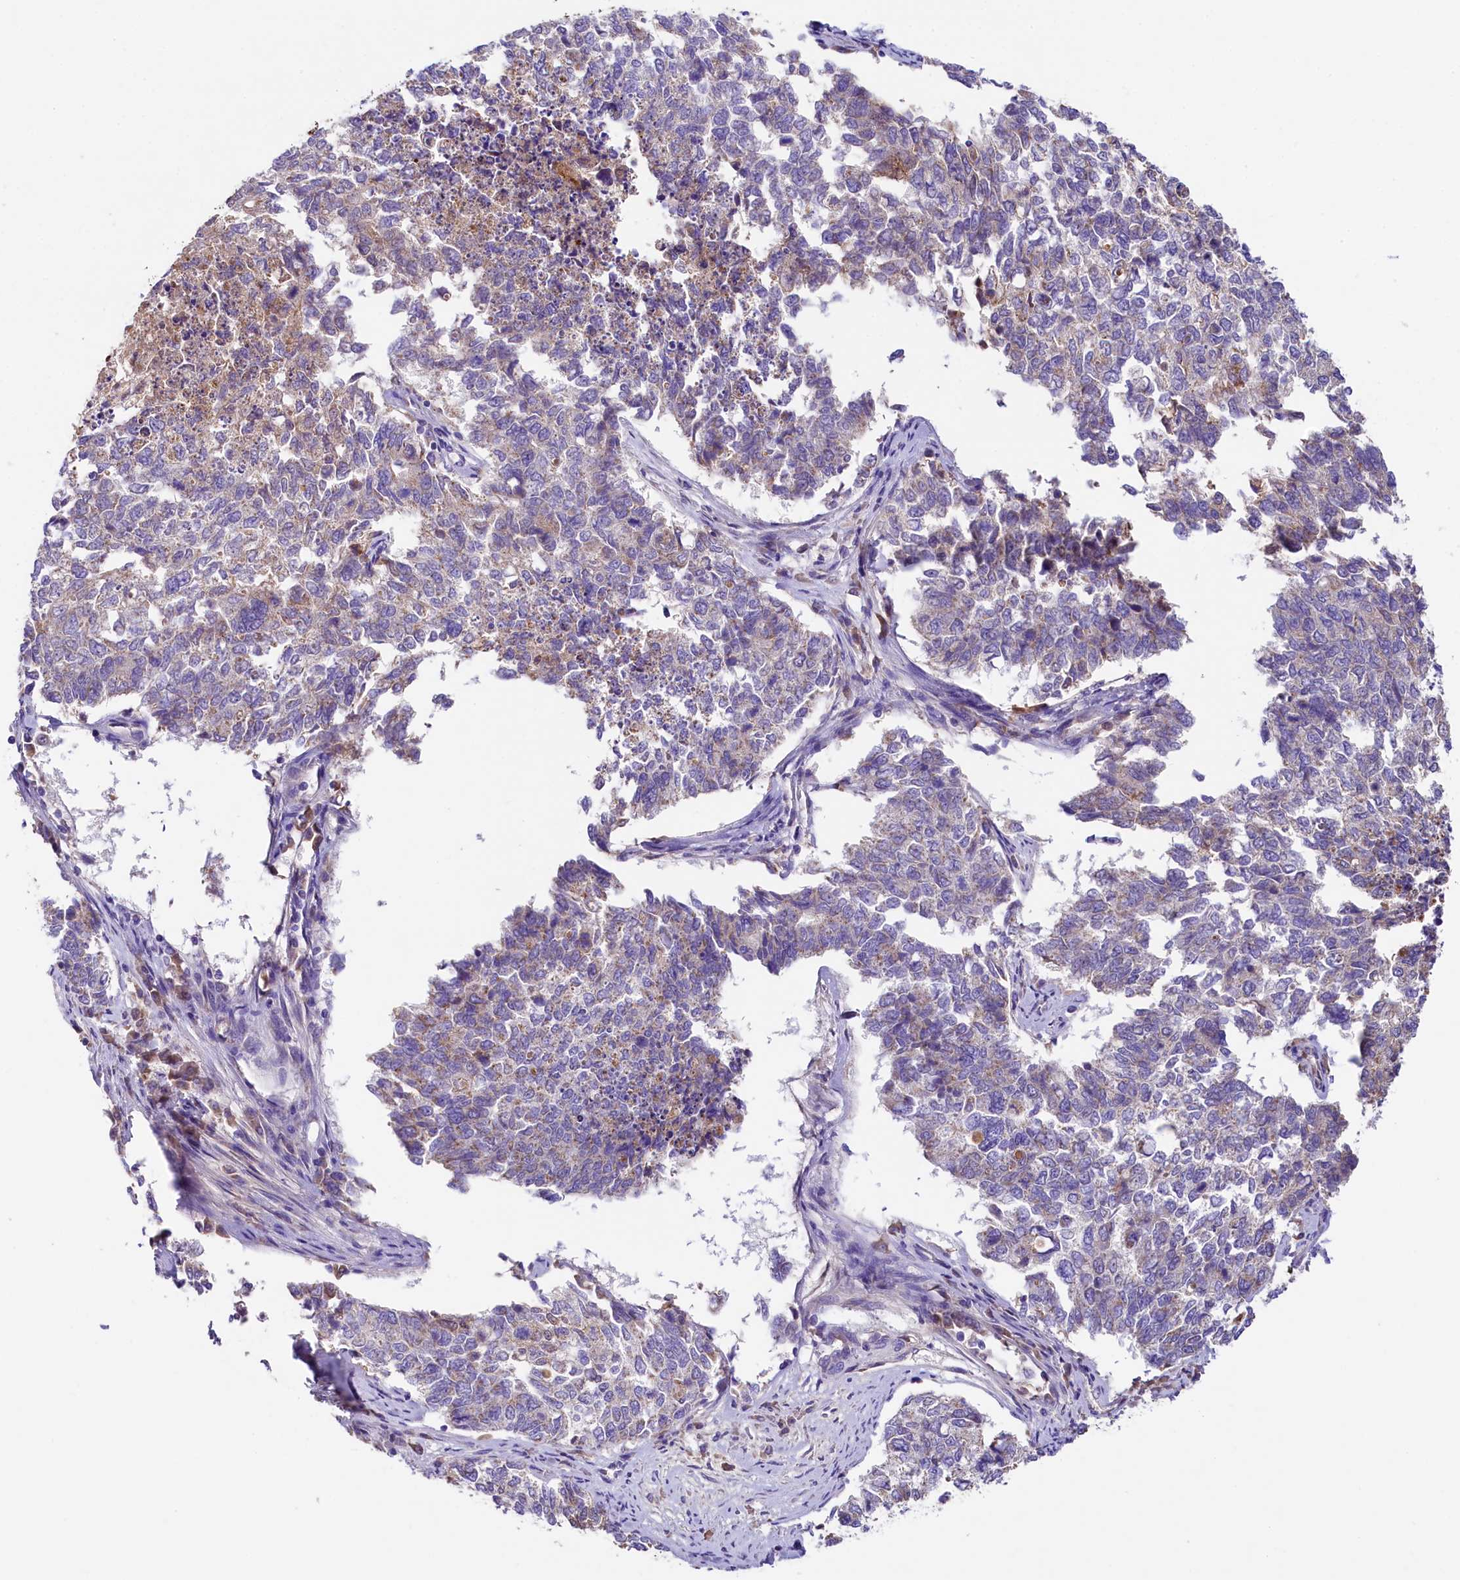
{"staining": {"intensity": "weak", "quantity": "25%-75%", "location": "cytoplasmic/membranous"}, "tissue": "cervical cancer", "cell_type": "Tumor cells", "image_type": "cancer", "snomed": [{"axis": "morphology", "description": "Squamous cell carcinoma, NOS"}, {"axis": "topography", "description": "Cervix"}], "caption": "Protein expression by immunohistochemistry displays weak cytoplasmic/membranous staining in approximately 25%-75% of tumor cells in squamous cell carcinoma (cervical). Using DAB (brown) and hematoxylin (blue) stains, captured at high magnification using brightfield microscopy.", "gene": "PMPCB", "patient": {"sex": "female", "age": 63}}